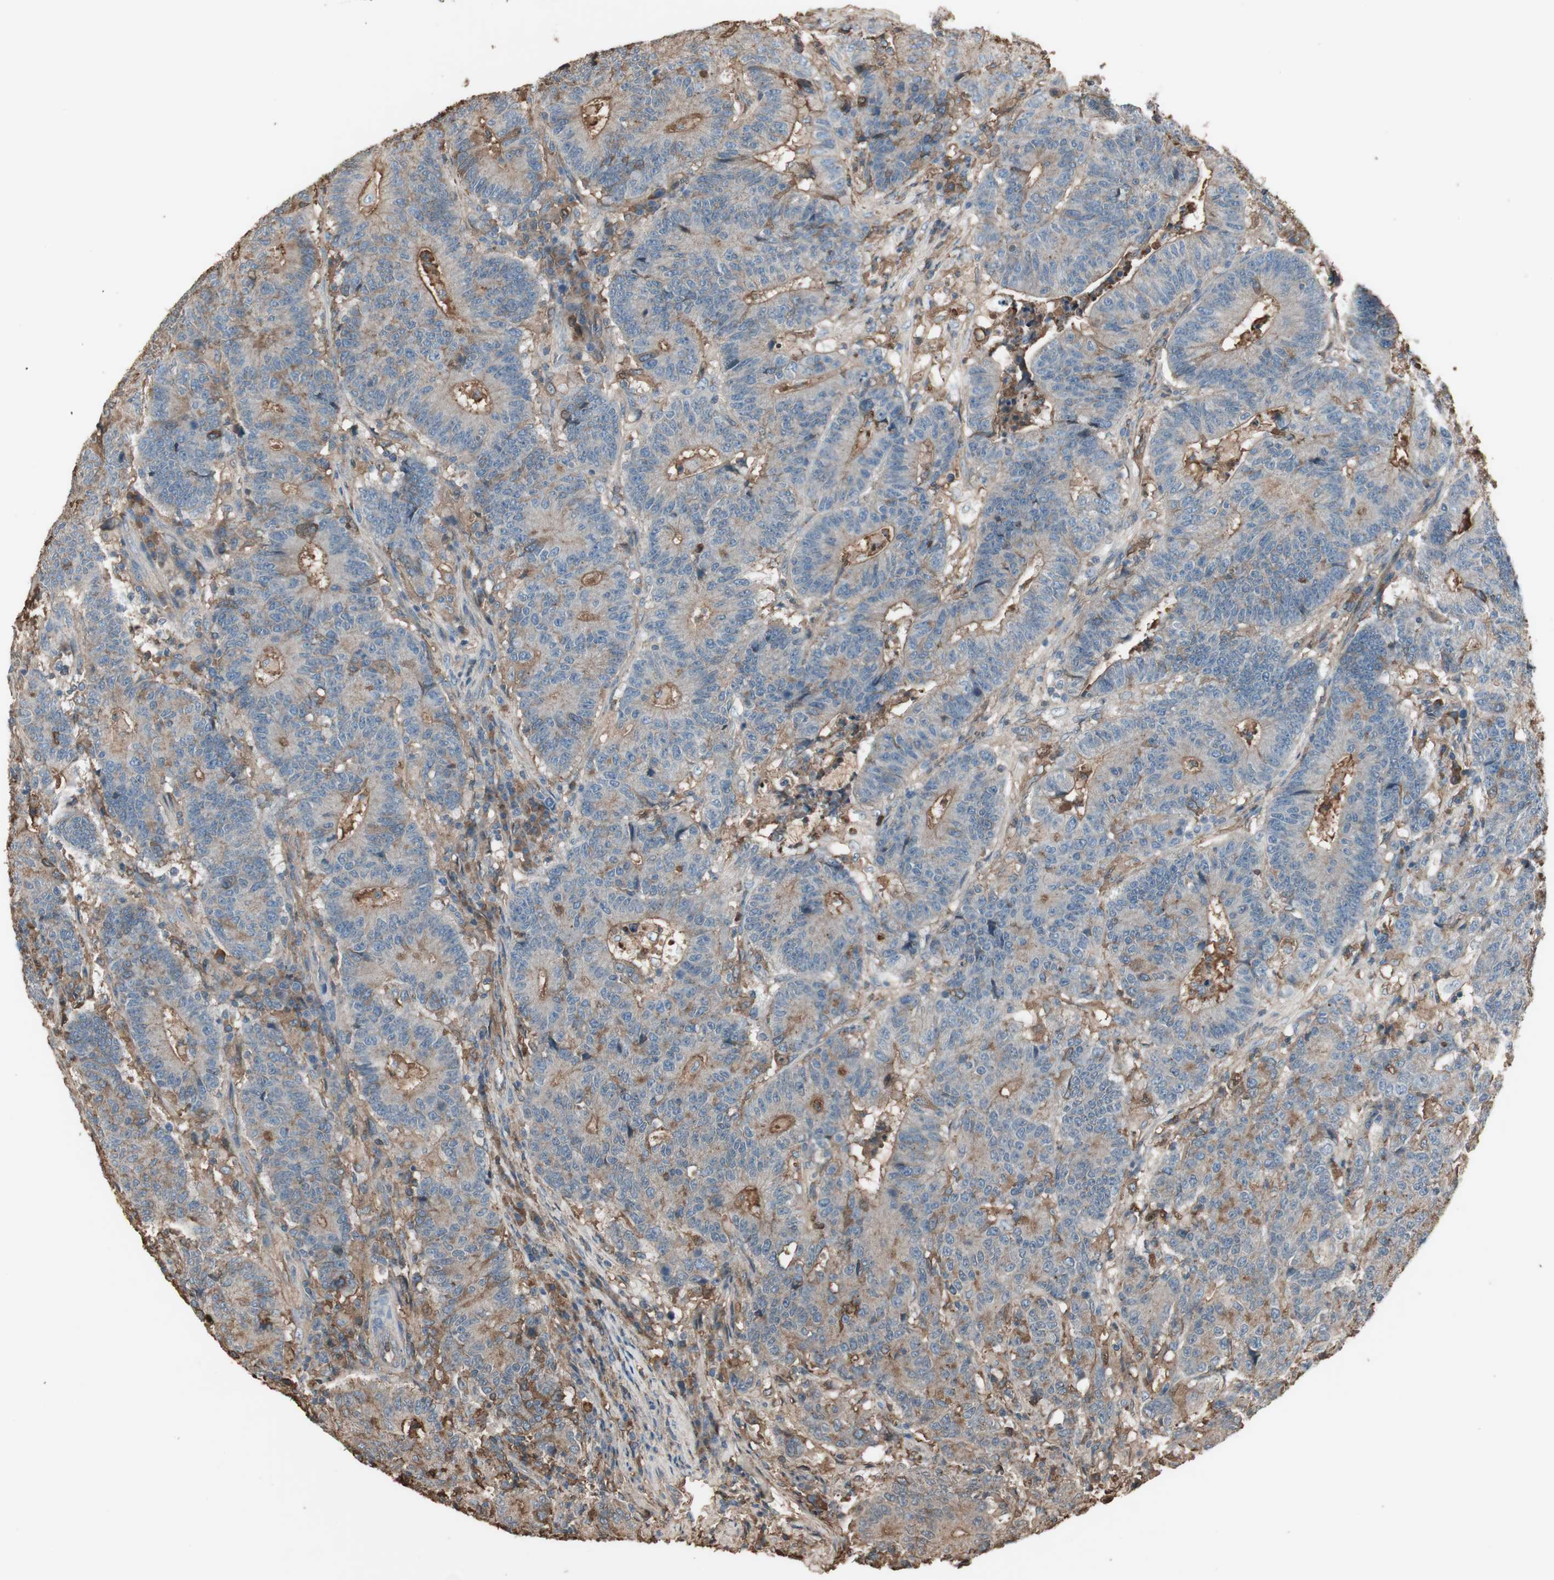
{"staining": {"intensity": "weak", "quantity": ">75%", "location": "cytoplasmic/membranous"}, "tissue": "colorectal cancer", "cell_type": "Tumor cells", "image_type": "cancer", "snomed": [{"axis": "morphology", "description": "Normal tissue, NOS"}, {"axis": "morphology", "description": "Adenocarcinoma, NOS"}, {"axis": "topography", "description": "Colon"}], "caption": "Colorectal cancer (adenocarcinoma) tissue reveals weak cytoplasmic/membranous expression in approximately >75% of tumor cells, visualized by immunohistochemistry.", "gene": "MMP14", "patient": {"sex": "female", "age": 75}}